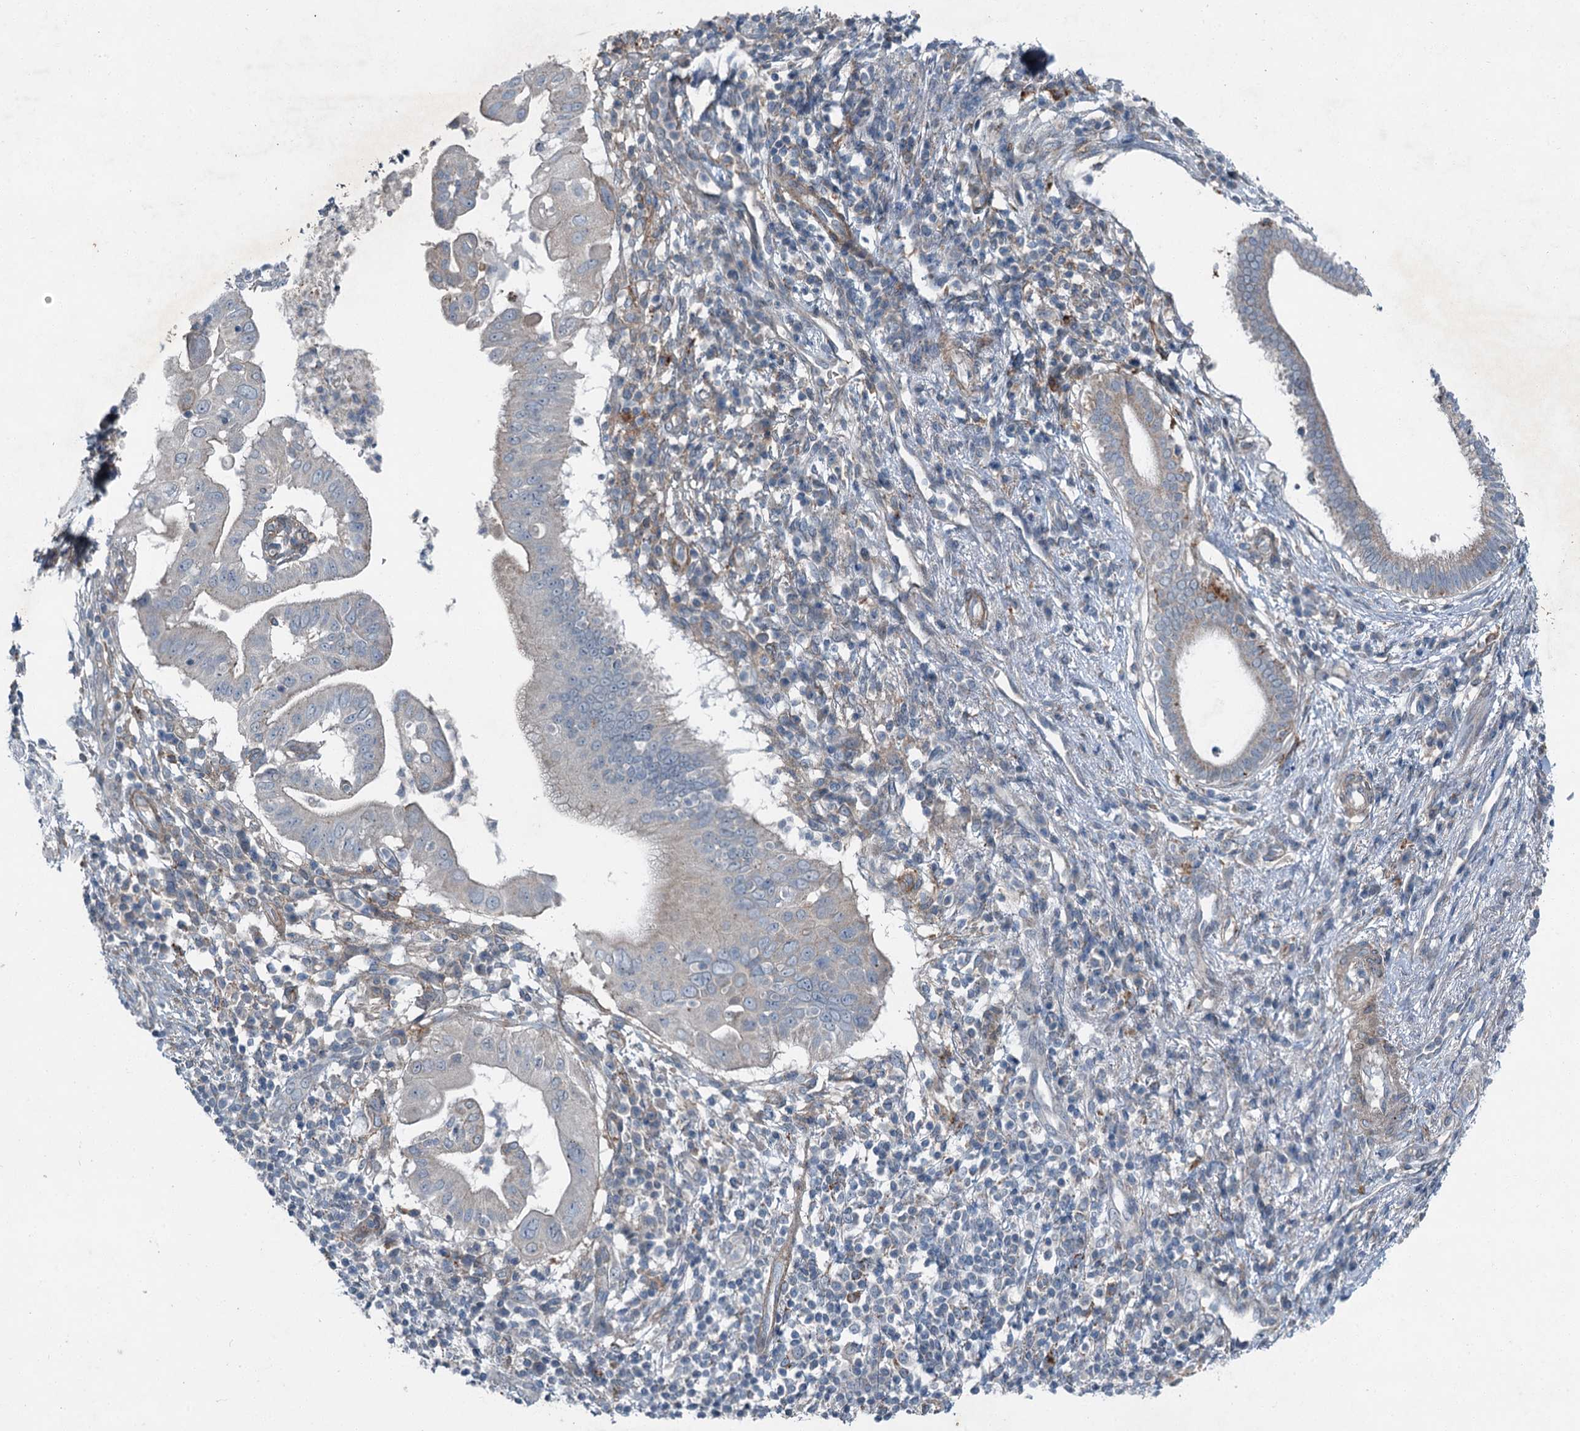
{"staining": {"intensity": "weak", "quantity": "<25%", "location": "cytoplasmic/membranous"}, "tissue": "pancreatic cancer", "cell_type": "Tumor cells", "image_type": "cancer", "snomed": [{"axis": "morphology", "description": "Adenocarcinoma, NOS"}, {"axis": "topography", "description": "Pancreas"}], "caption": "High power microscopy histopathology image of an immunohistochemistry (IHC) photomicrograph of pancreatic cancer (adenocarcinoma), revealing no significant positivity in tumor cells. (Brightfield microscopy of DAB (3,3'-diaminobenzidine) immunohistochemistry at high magnification).", "gene": "AXL", "patient": {"sex": "male", "age": 68}}